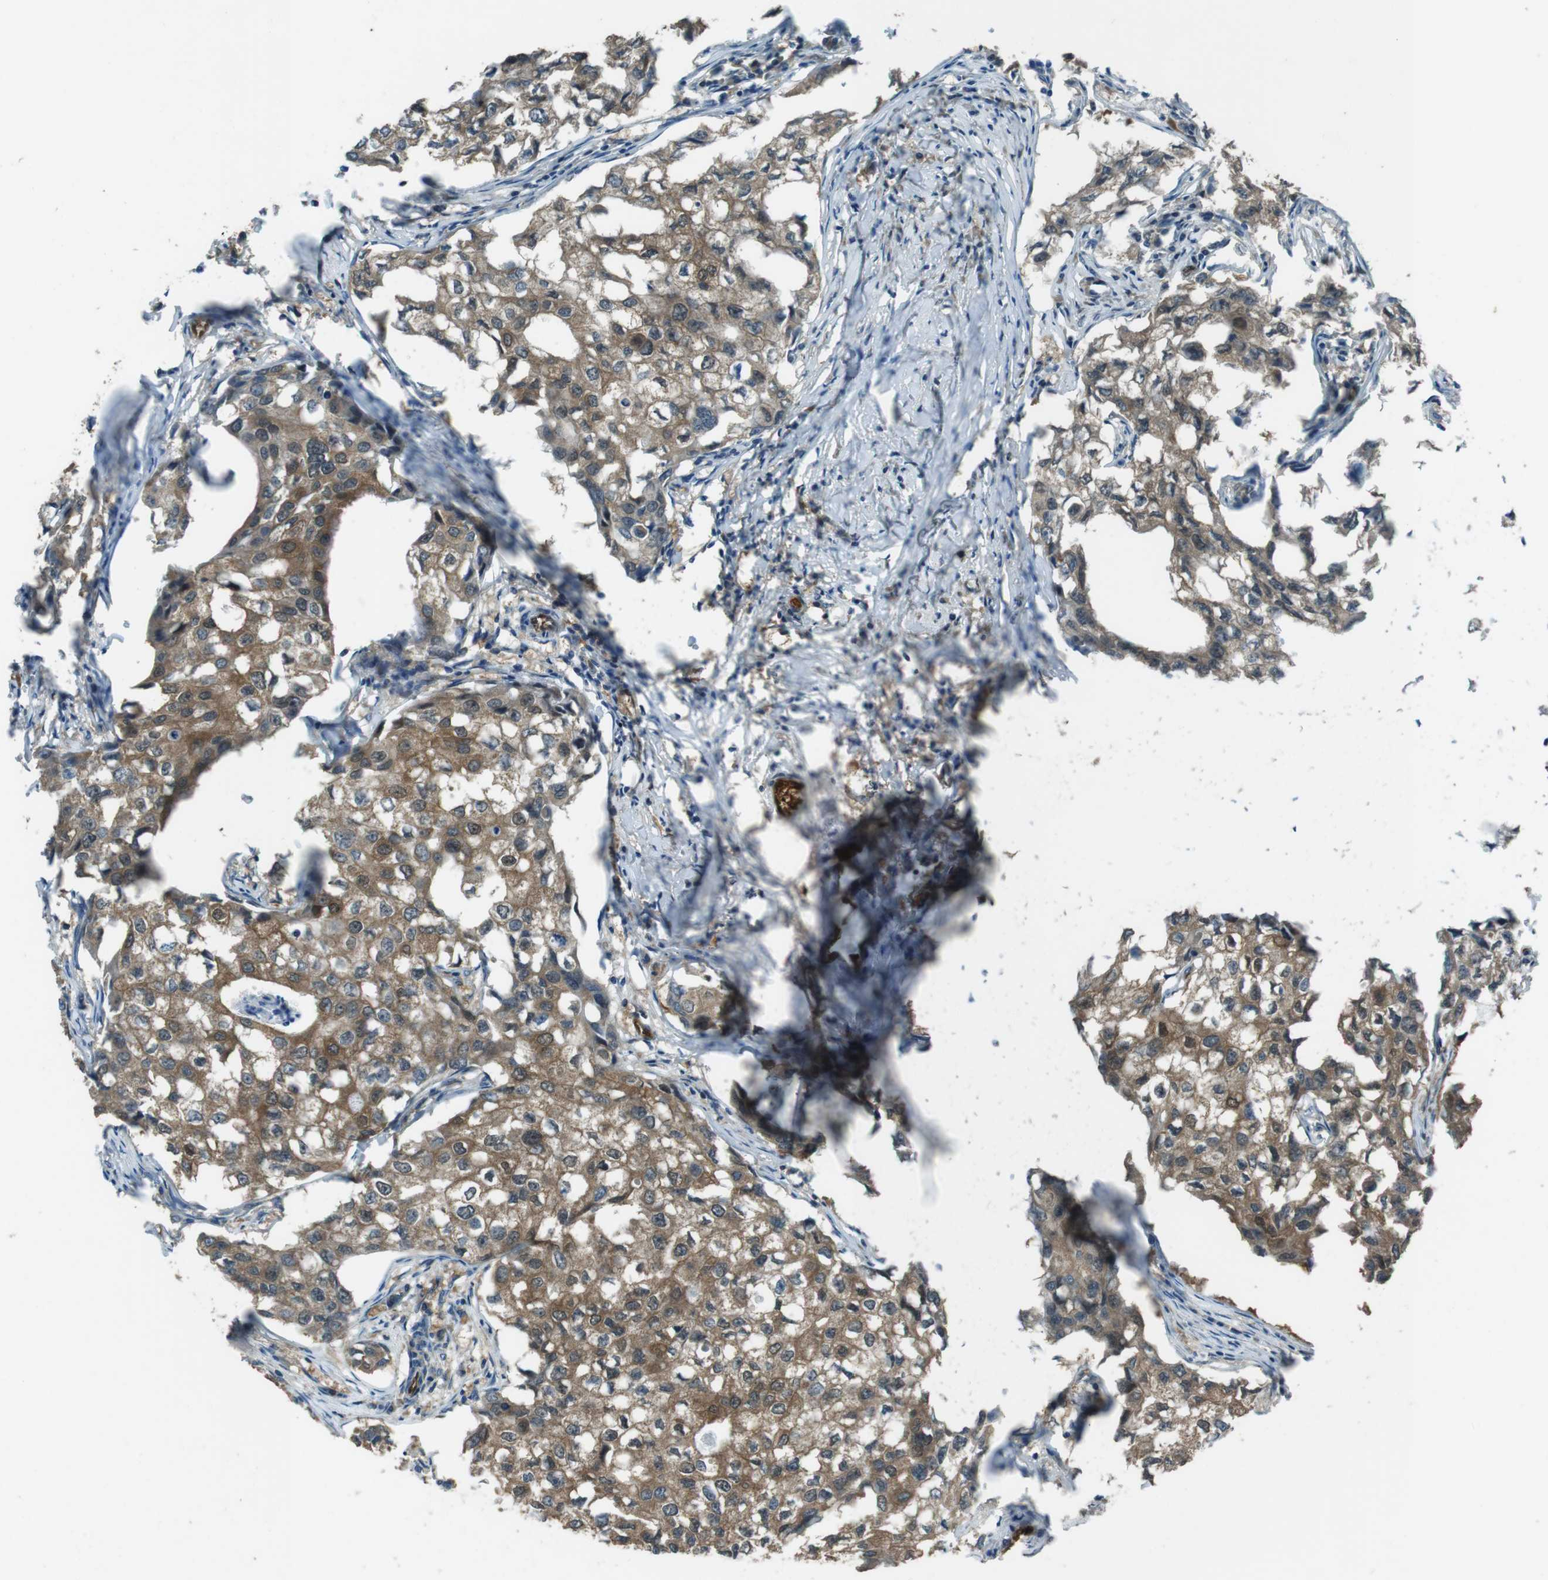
{"staining": {"intensity": "moderate", "quantity": ">75%", "location": "cytoplasmic/membranous"}, "tissue": "breast cancer", "cell_type": "Tumor cells", "image_type": "cancer", "snomed": [{"axis": "morphology", "description": "Duct carcinoma"}, {"axis": "topography", "description": "Breast"}], "caption": "Tumor cells reveal medium levels of moderate cytoplasmic/membranous positivity in approximately >75% of cells in human breast cancer (invasive ductal carcinoma). The staining was performed using DAB, with brown indicating positive protein expression. Nuclei are stained blue with hematoxylin.", "gene": "MFAP3", "patient": {"sex": "female", "age": 27}}